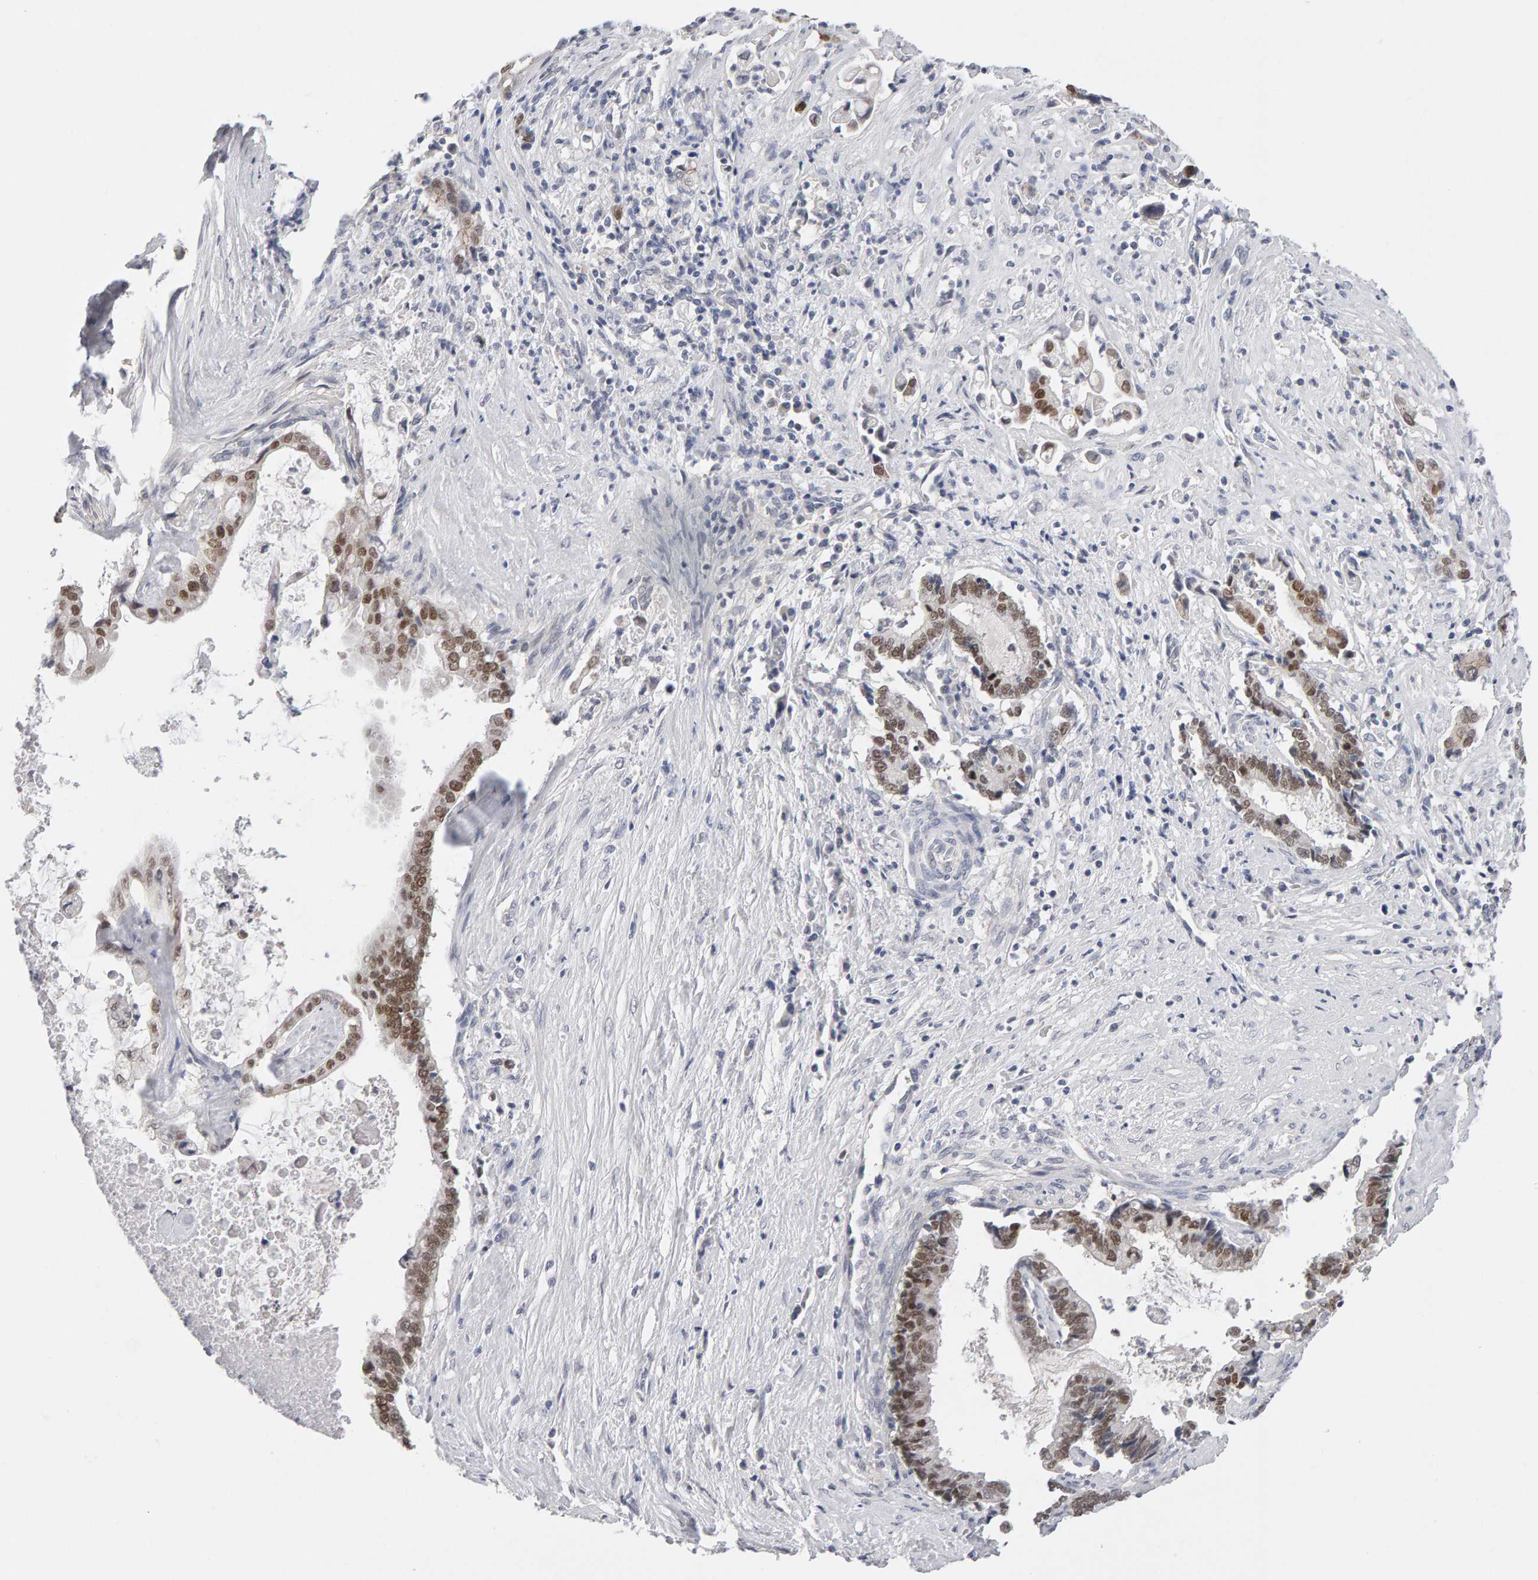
{"staining": {"intensity": "moderate", "quantity": ">75%", "location": "nuclear"}, "tissue": "liver cancer", "cell_type": "Tumor cells", "image_type": "cancer", "snomed": [{"axis": "morphology", "description": "Cholangiocarcinoma"}, {"axis": "topography", "description": "Liver"}], "caption": "Liver cancer (cholangiocarcinoma) stained with IHC exhibits moderate nuclear staining in approximately >75% of tumor cells. (Brightfield microscopy of DAB IHC at high magnification).", "gene": "HNF4A", "patient": {"sex": "male", "age": 57}}